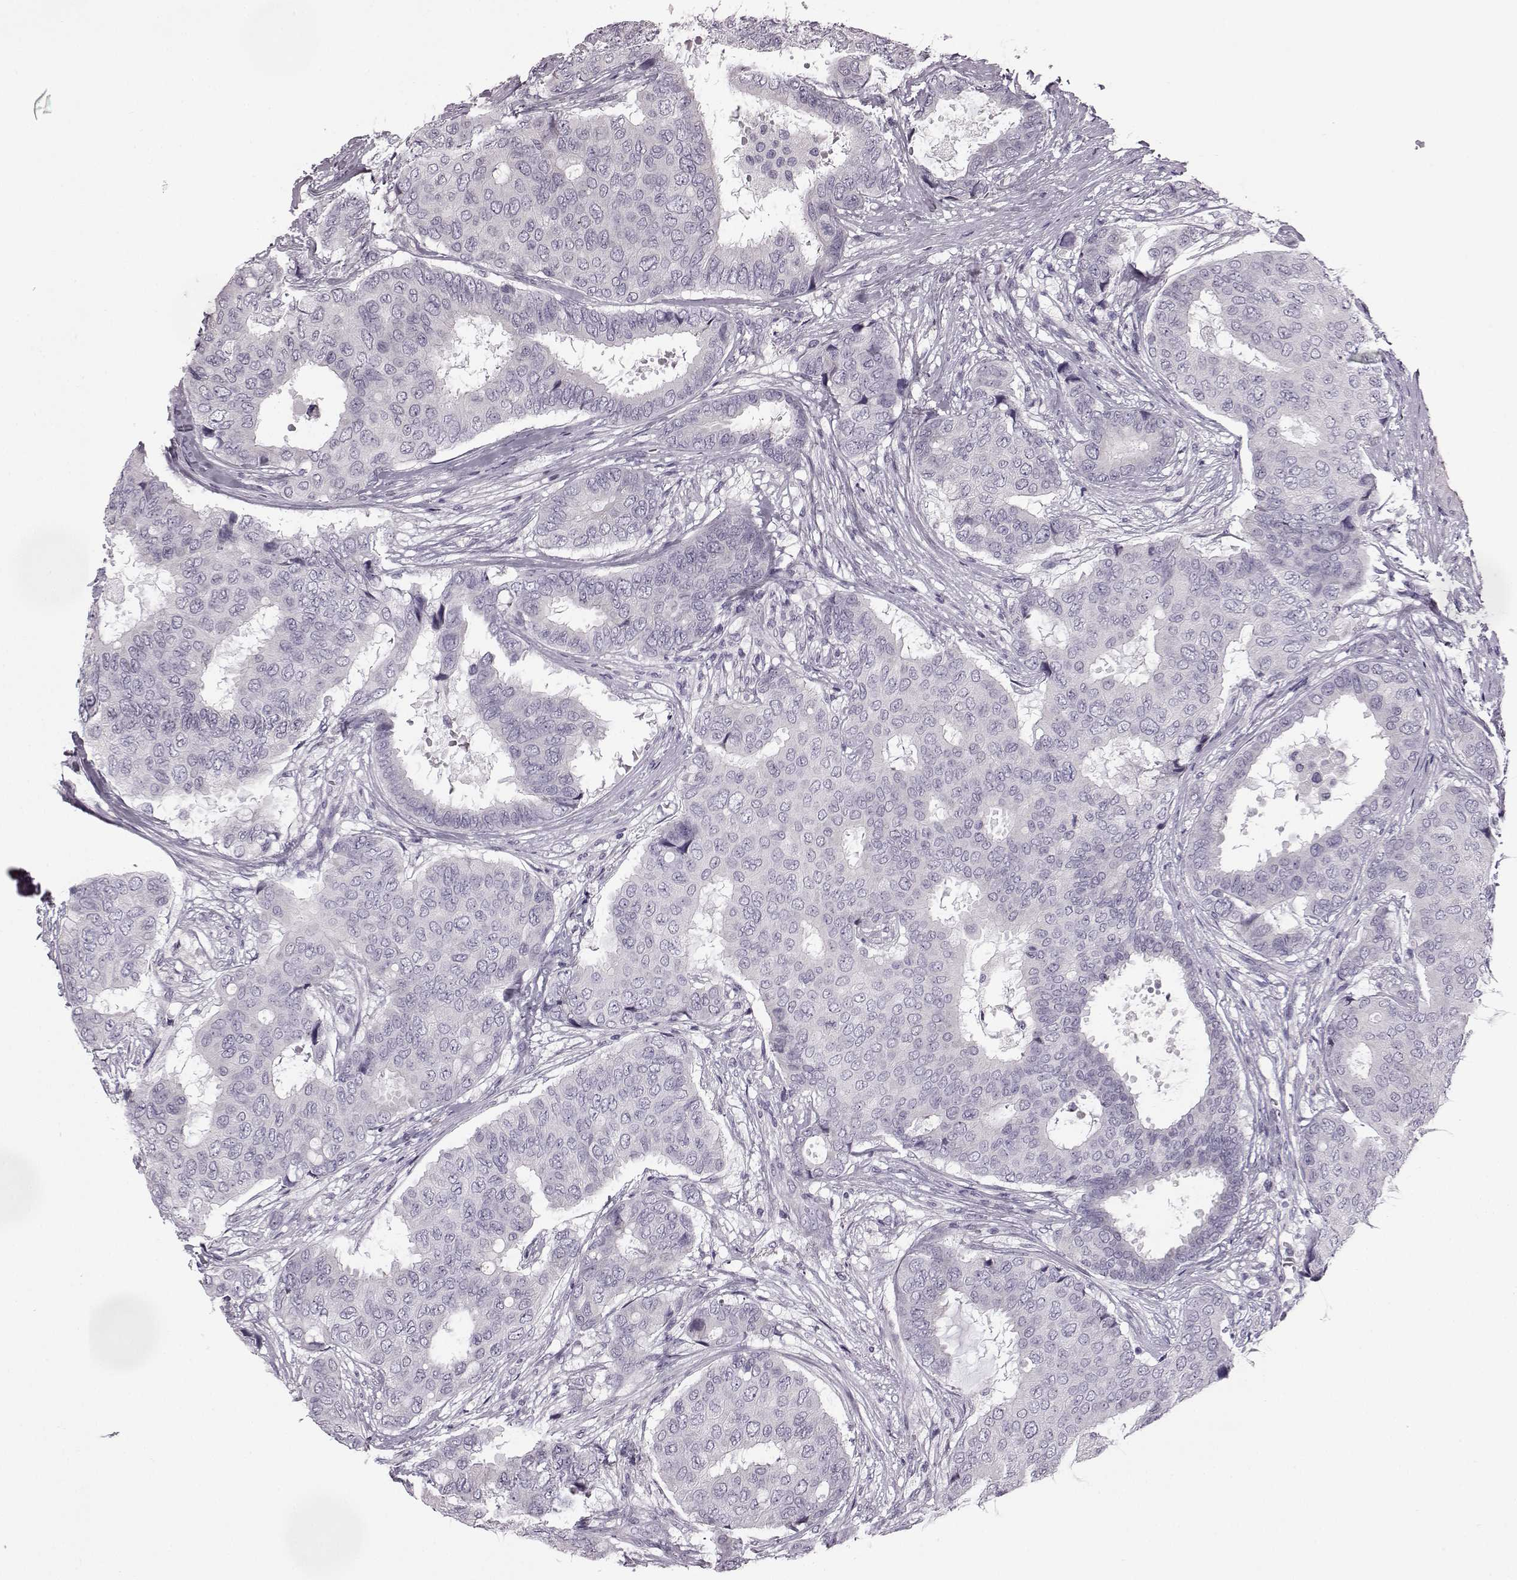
{"staining": {"intensity": "negative", "quantity": "none", "location": "none"}, "tissue": "breast cancer", "cell_type": "Tumor cells", "image_type": "cancer", "snomed": [{"axis": "morphology", "description": "Duct carcinoma"}, {"axis": "topography", "description": "Breast"}], "caption": "An immunohistochemistry (IHC) histopathology image of breast cancer is shown. There is no staining in tumor cells of breast cancer. (DAB (3,3'-diaminobenzidine) immunohistochemistry with hematoxylin counter stain).", "gene": "ODAD4", "patient": {"sex": "female", "age": 75}}